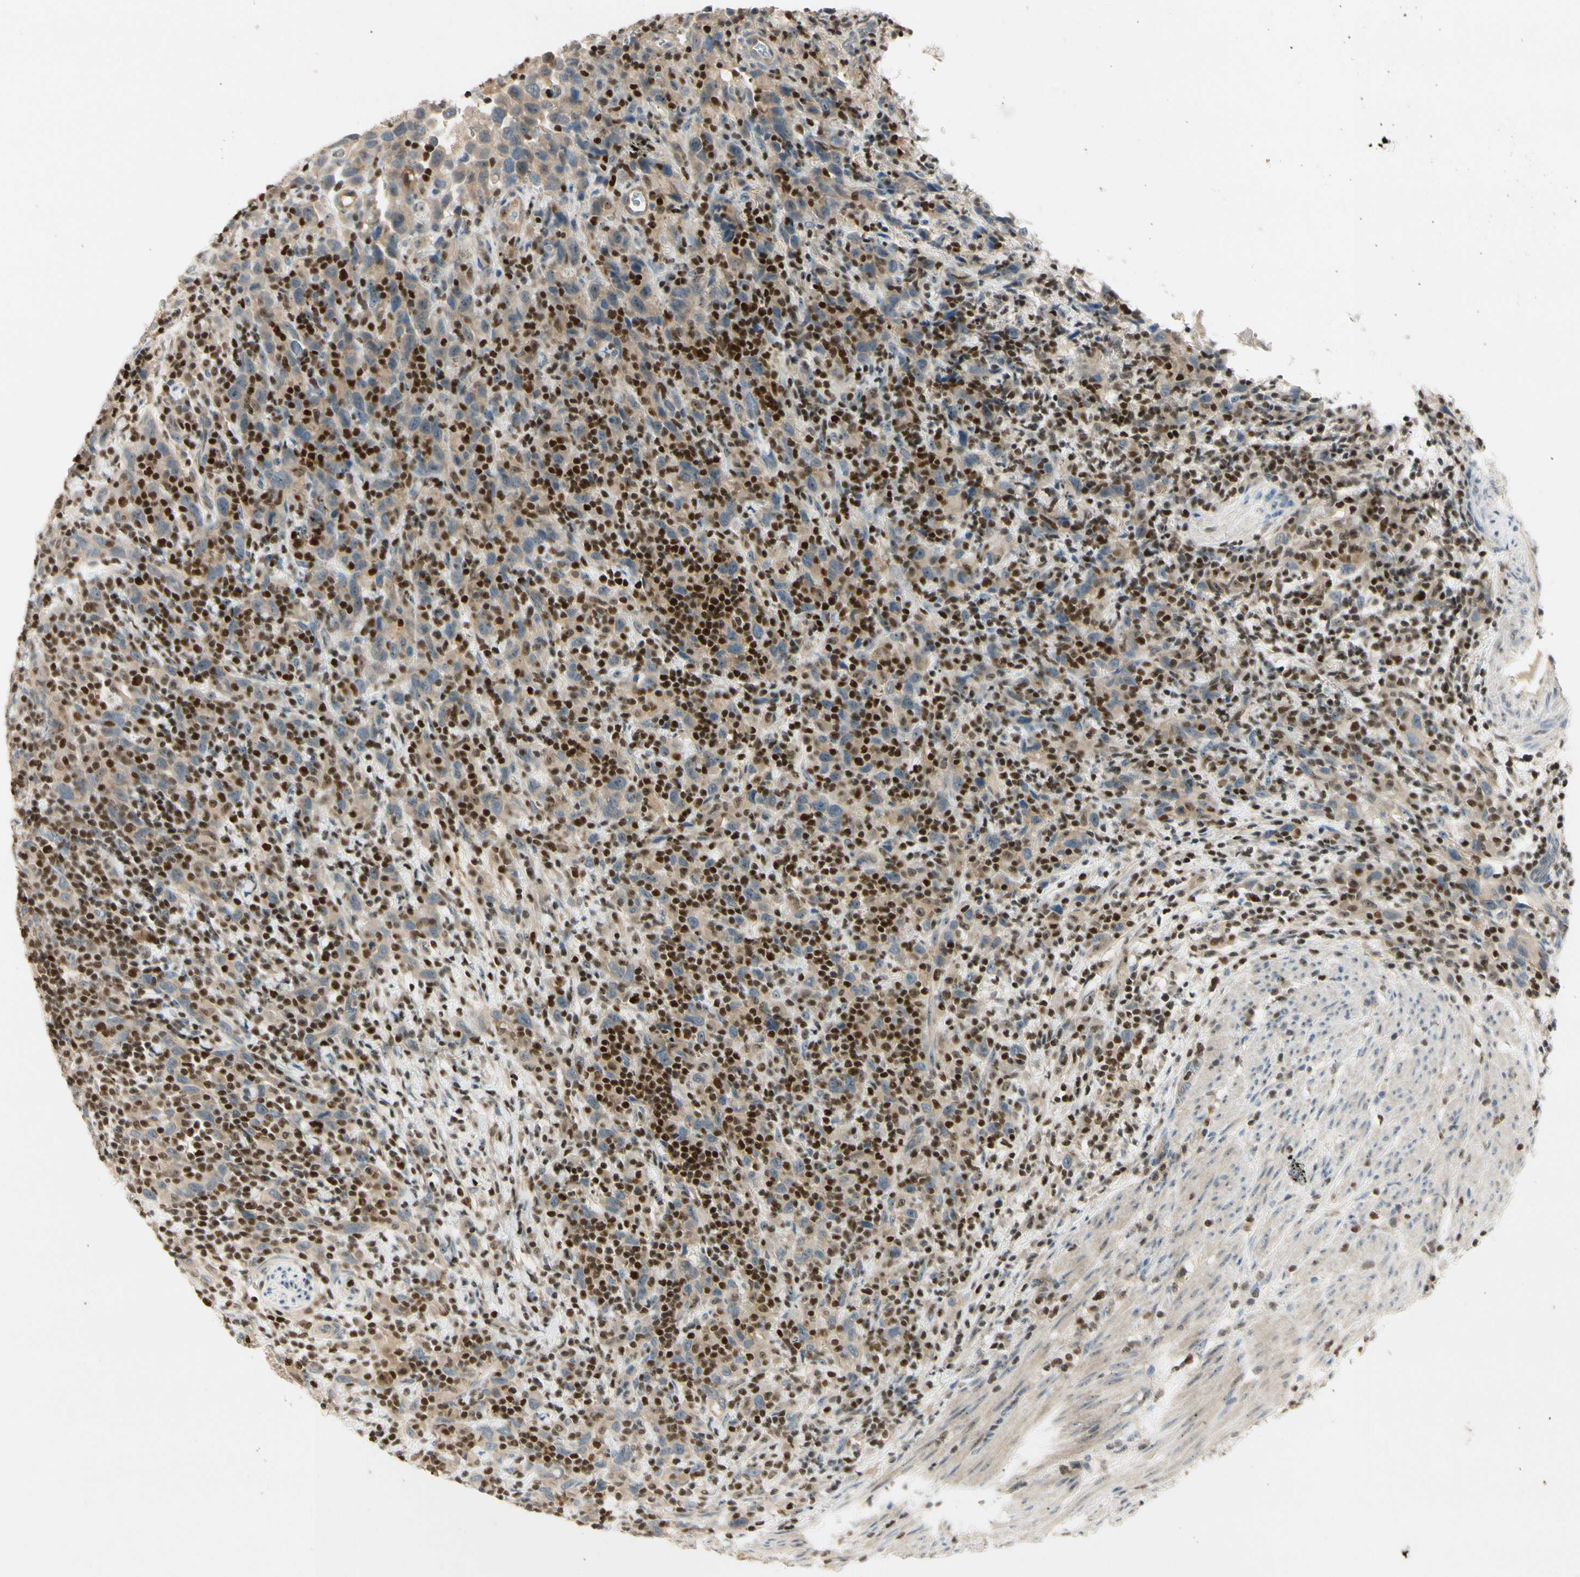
{"staining": {"intensity": "weak", "quantity": ">75%", "location": "cytoplasmic/membranous"}, "tissue": "urothelial cancer", "cell_type": "Tumor cells", "image_type": "cancer", "snomed": [{"axis": "morphology", "description": "Urothelial carcinoma, High grade"}, {"axis": "topography", "description": "Urinary bladder"}], "caption": "This micrograph reveals immunohistochemistry (IHC) staining of urothelial cancer, with low weak cytoplasmic/membranous positivity in approximately >75% of tumor cells.", "gene": "NFYA", "patient": {"sex": "male", "age": 61}}